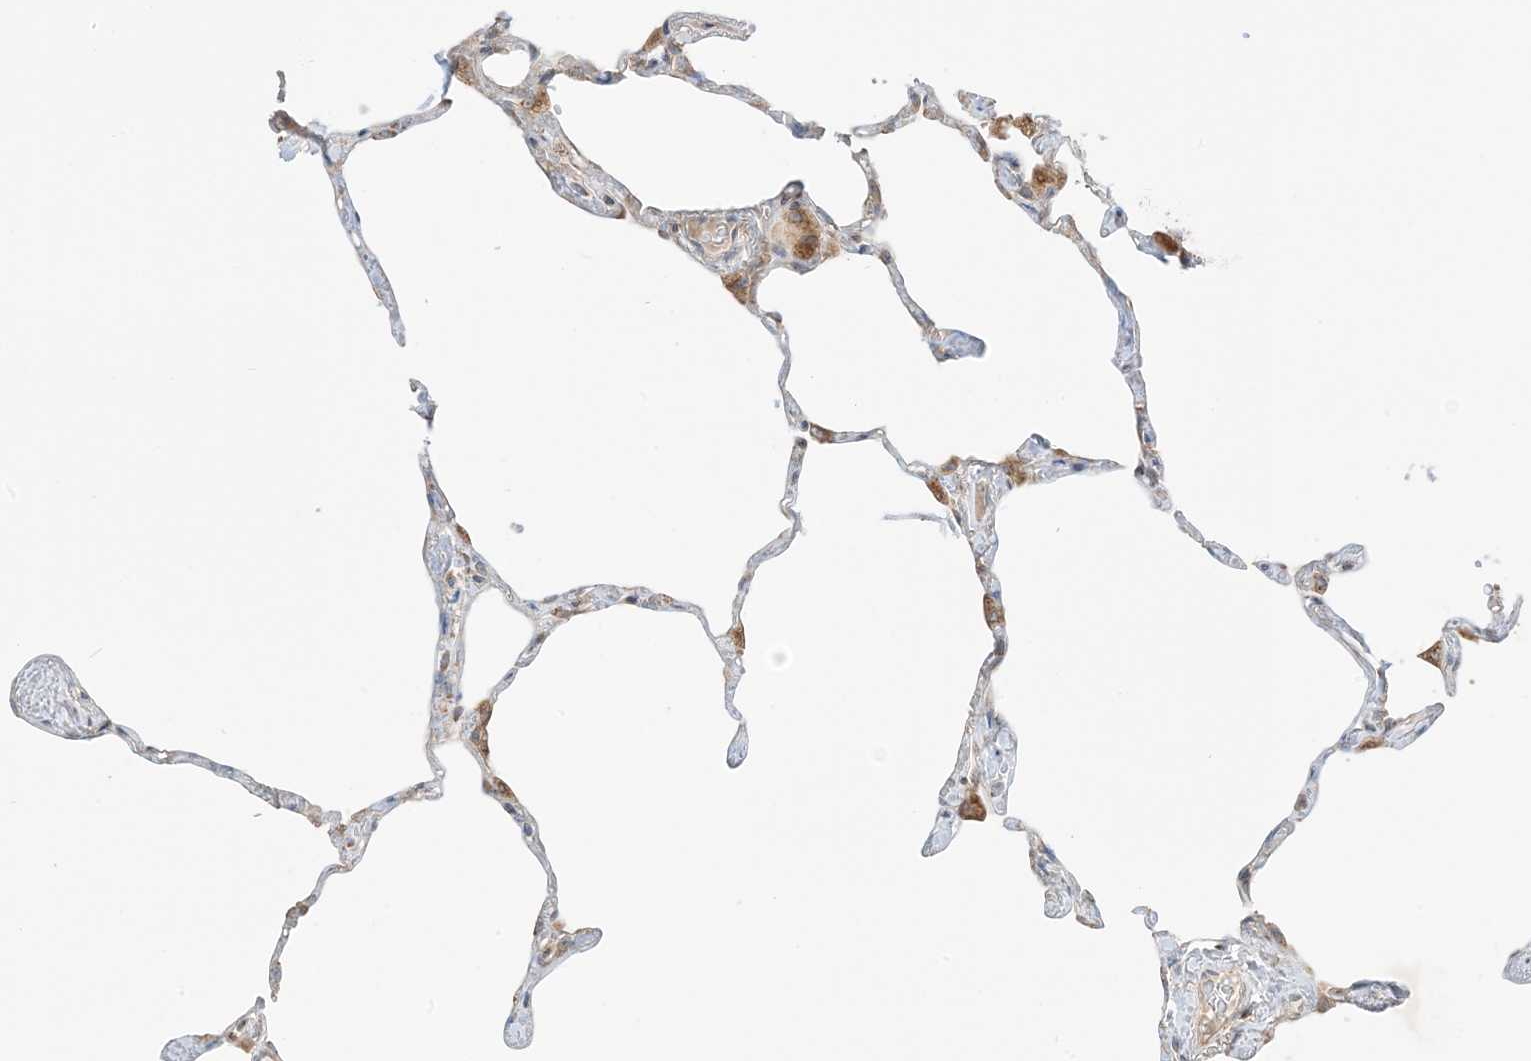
{"staining": {"intensity": "negative", "quantity": "none", "location": "none"}, "tissue": "lung", "cell_type": "Alveolar cells", "image_type": "normal", "snomed": [{"axis": "morphology", "description": "Normal tissue, NOS"}, {"axis": "topography", "description": "Lung"}], "caption": "Immunohistochemistry (IHC) of normal lung exhibits no expression in alveolar cells.", "gene": "N4BP3", "patient": {"sex": "male", "age": 65}}